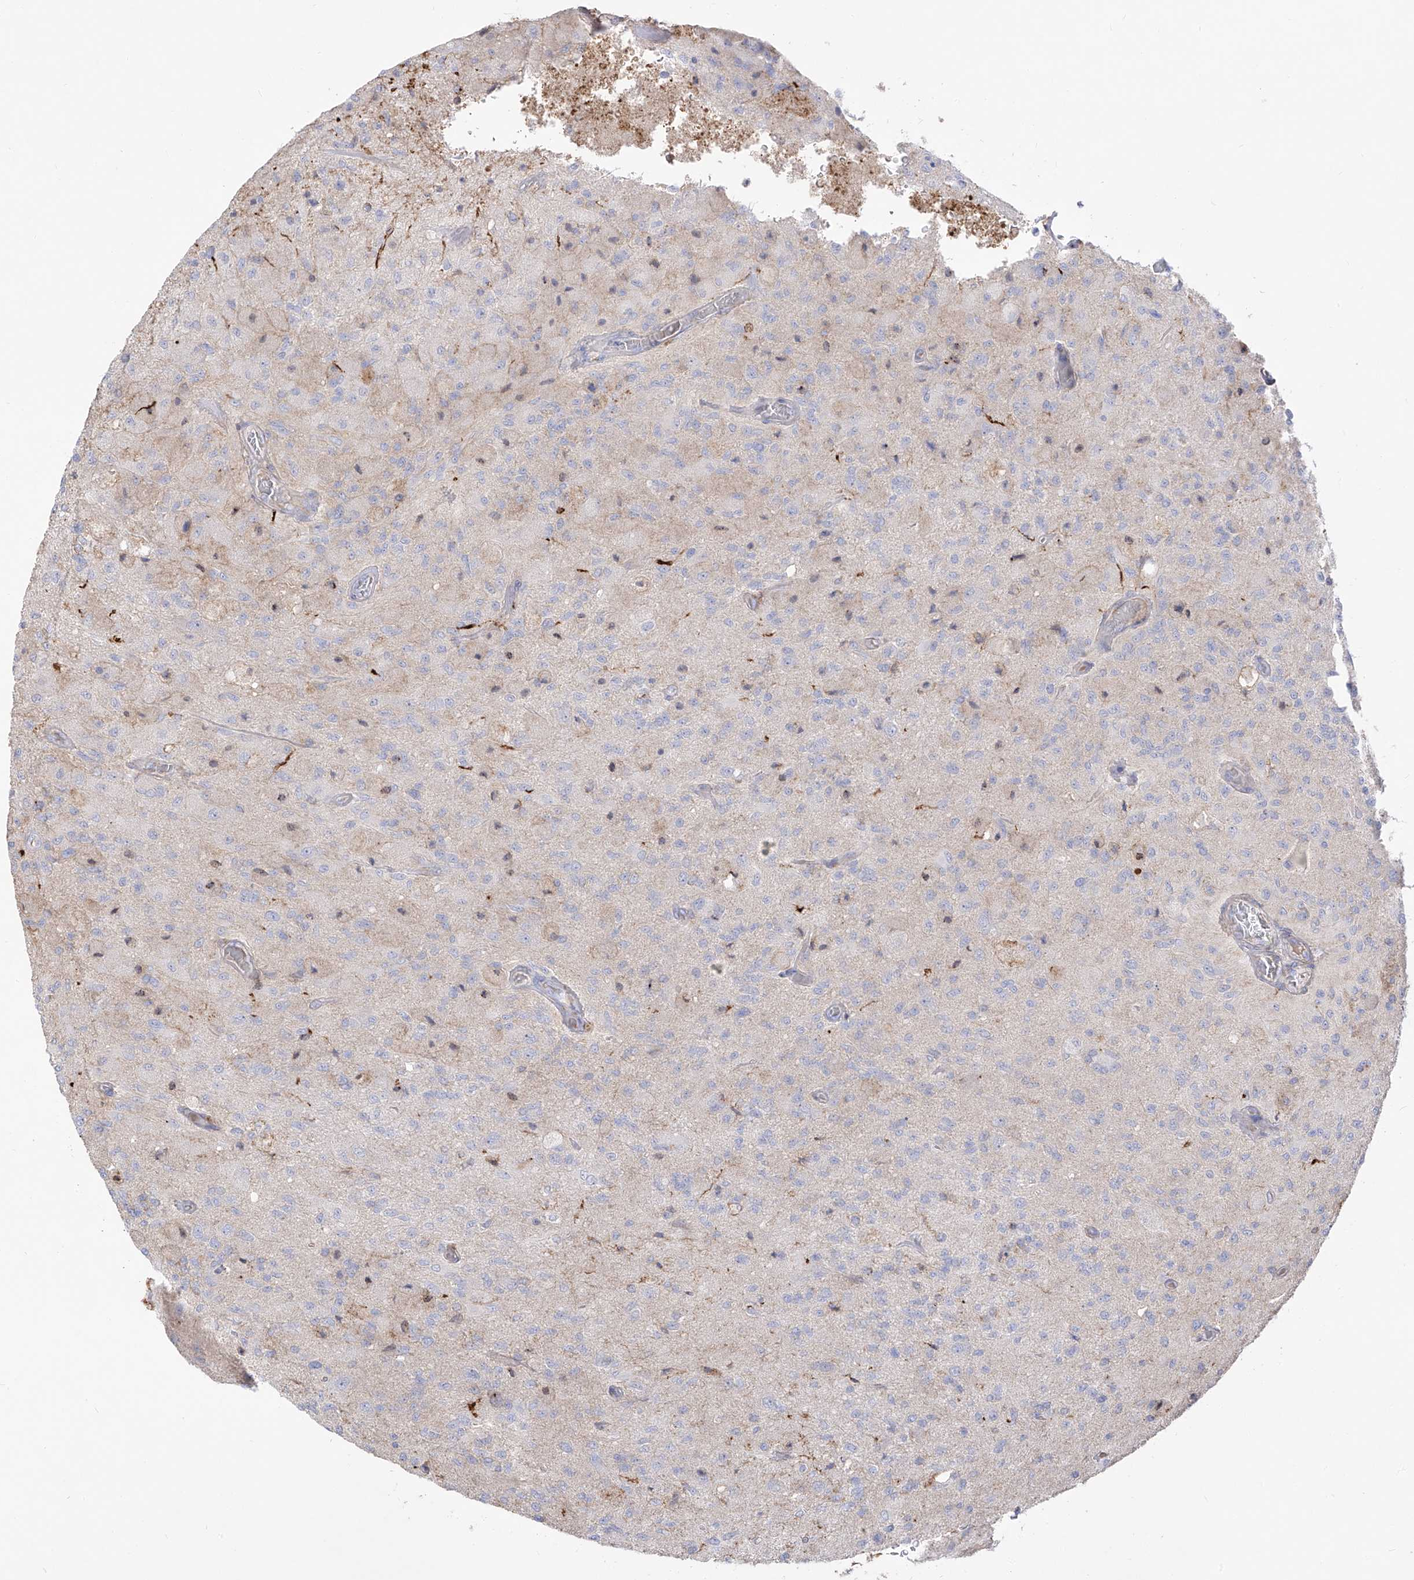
{"staining": {"intensity": "negative", "quantity": "none", "location": "none"}, "tissue": "glioma", "cell_type": "Tumor cells", "image_type": "cancer", "snomed": [{"axis": "morphology", "description": "Normal tissue, NOS"}, {"axis": "morphology", "description": "Glioma, malignant, High grade"}, {"axis": "topography", "description": "Cerebral cortex"}], "caption": "Micrograph shows no significant protein positivity in tumor cells of malignant high-grade glioma. (DAB (3,3'-diaminobenzidine) immunohistochemistry (IHC) visualized using brightfield microscopy, high magnification).", "gene": "ZGRF1", "patient": {"sex": "male", "age": 77}}